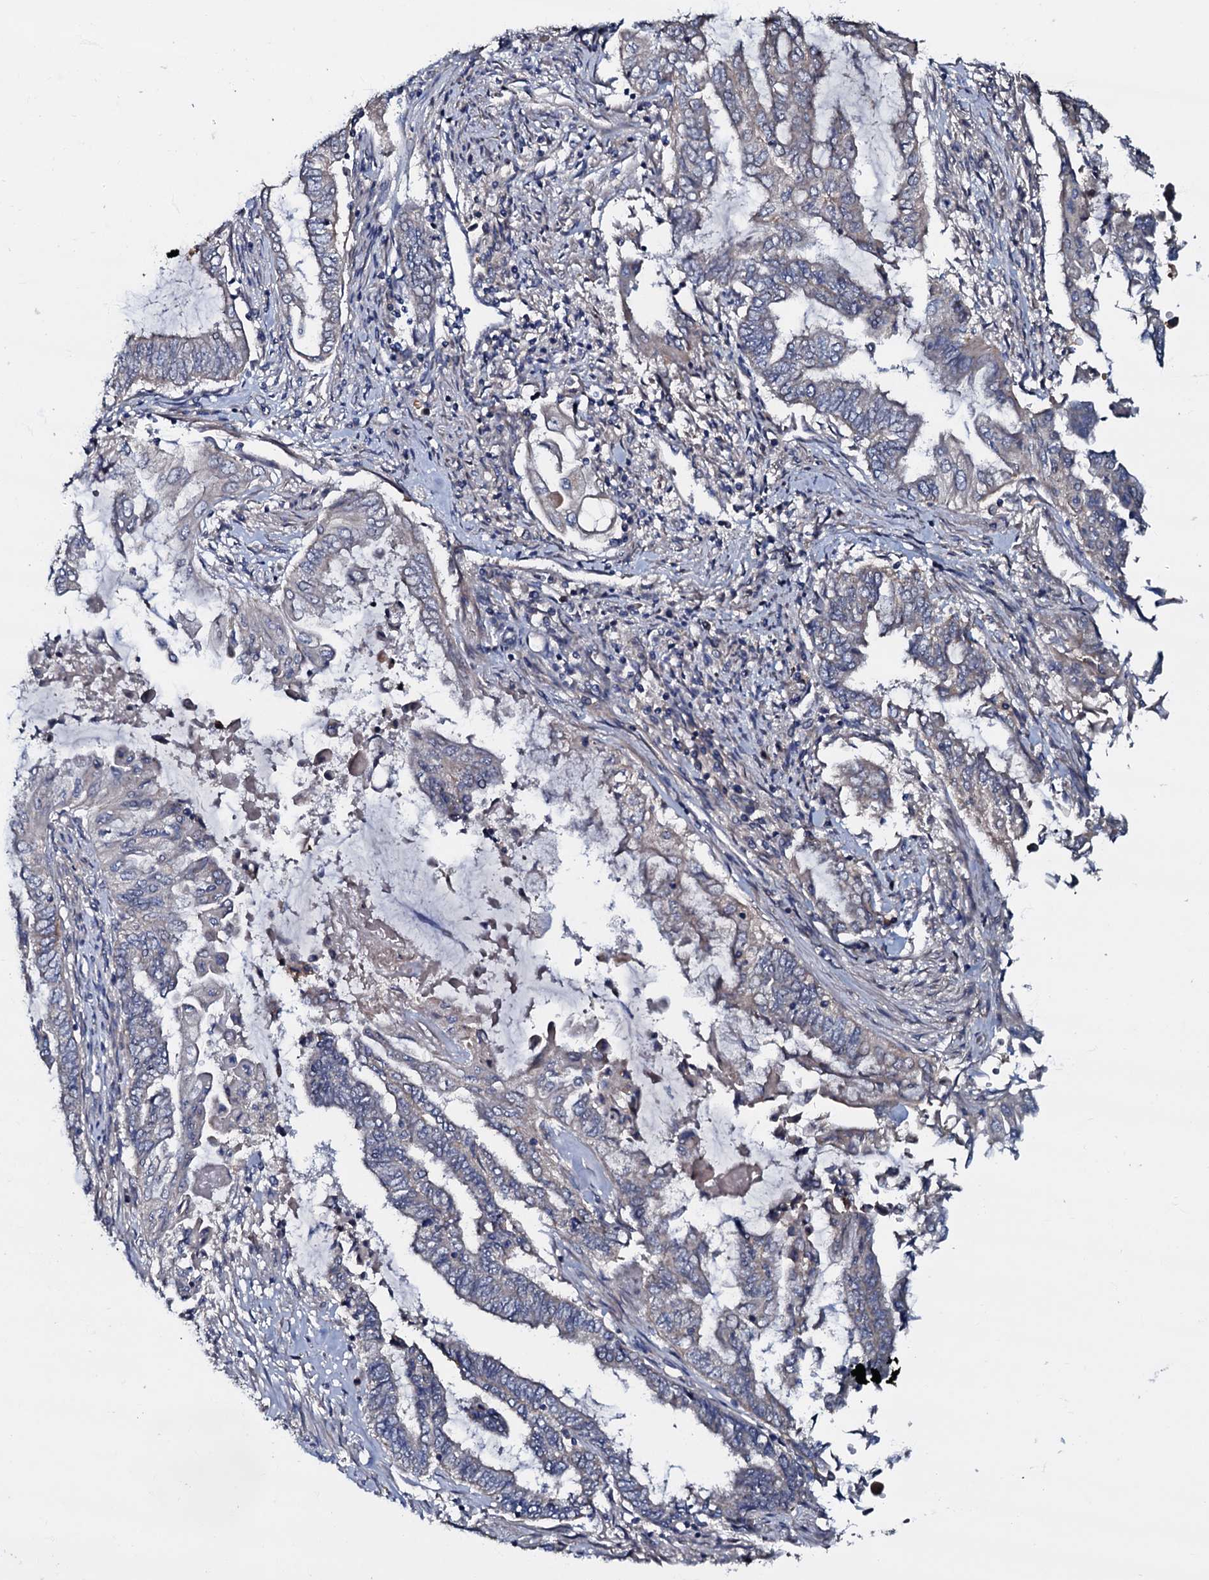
{"staining": {"intensity": "negative", "quantity": "none", "location": "none"}, "tissue": "endometrial cancer", "cell_type": "Tumor cells", "image_type": "cancer", "snomed": [{"axis": "morphology", "description": "Adenocarcinoma, NOS"}, {"axis": "topography", "description": "Uterus"}, {"axis": "topography", "description": "Endometrium"}], "caption": "An image of endometrial adenocarcinoma stained for a protein demonstrates no brown staining in tumor cells.", "gene": "CPNE2", "patient": {"sex": "female", "age": 70}}